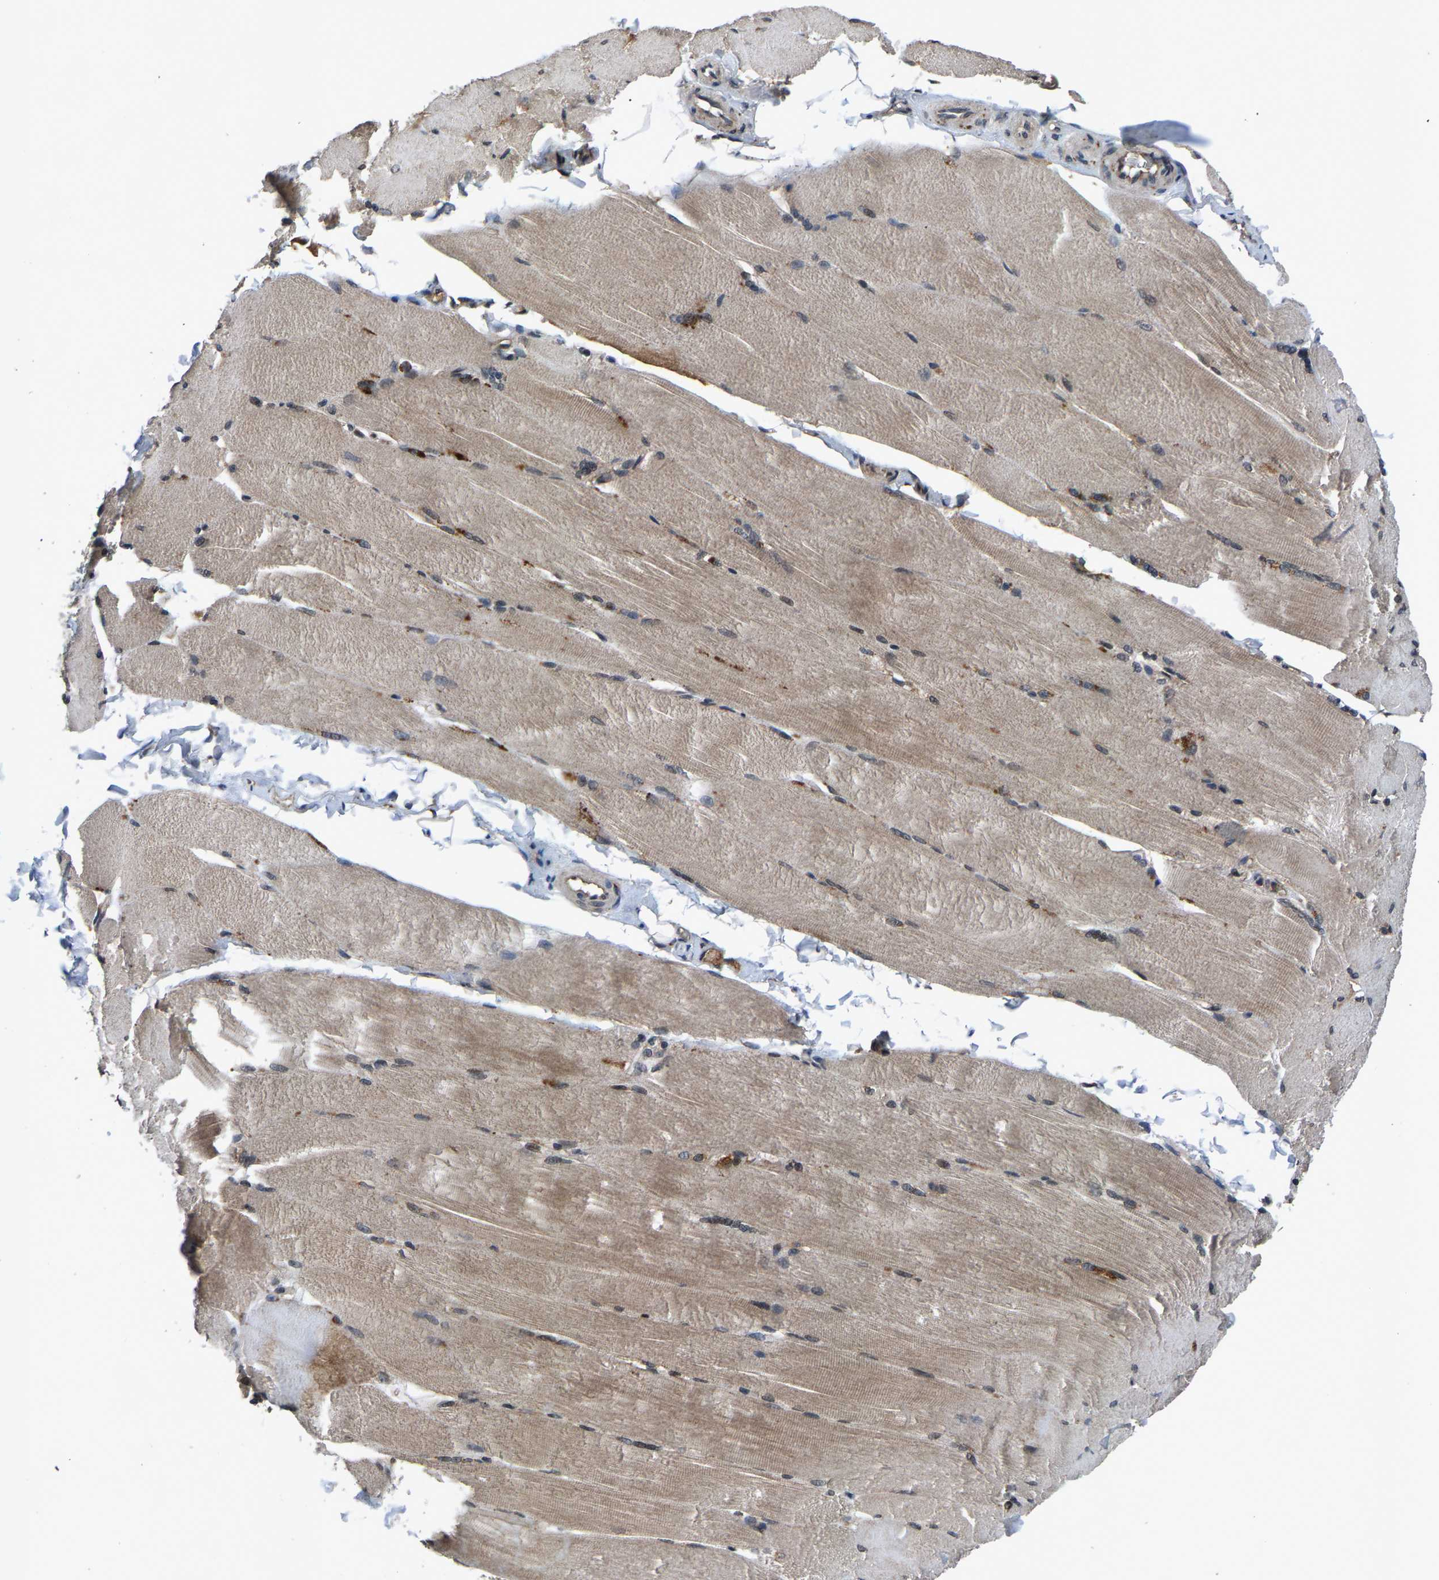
{"staining": {"intensity": "weak", "quantity": ">75%", "location": "cytoplasmic/membranous"}, "tissue": "skeletal muscle", "cell_type": "Myocytes", "image_type": "normal", "snomed": [{"axis": "morphology", "description": "Normal tissue, NOS"}, {"axis": "topography", "description": "Skin"}, {"axis": "topography", "description": "Skeletal muscle"}], "caption": "Protein positivity by immunohistochemistry (IHC) shows weak cytoplasmic/membranous expression in about >75% of myocytes in benign skeletal muscle. (IHC, brightfield microscopy, high magnification).", "gene": "HUWE1", "patient": {"sex": "male", "age": 83}}